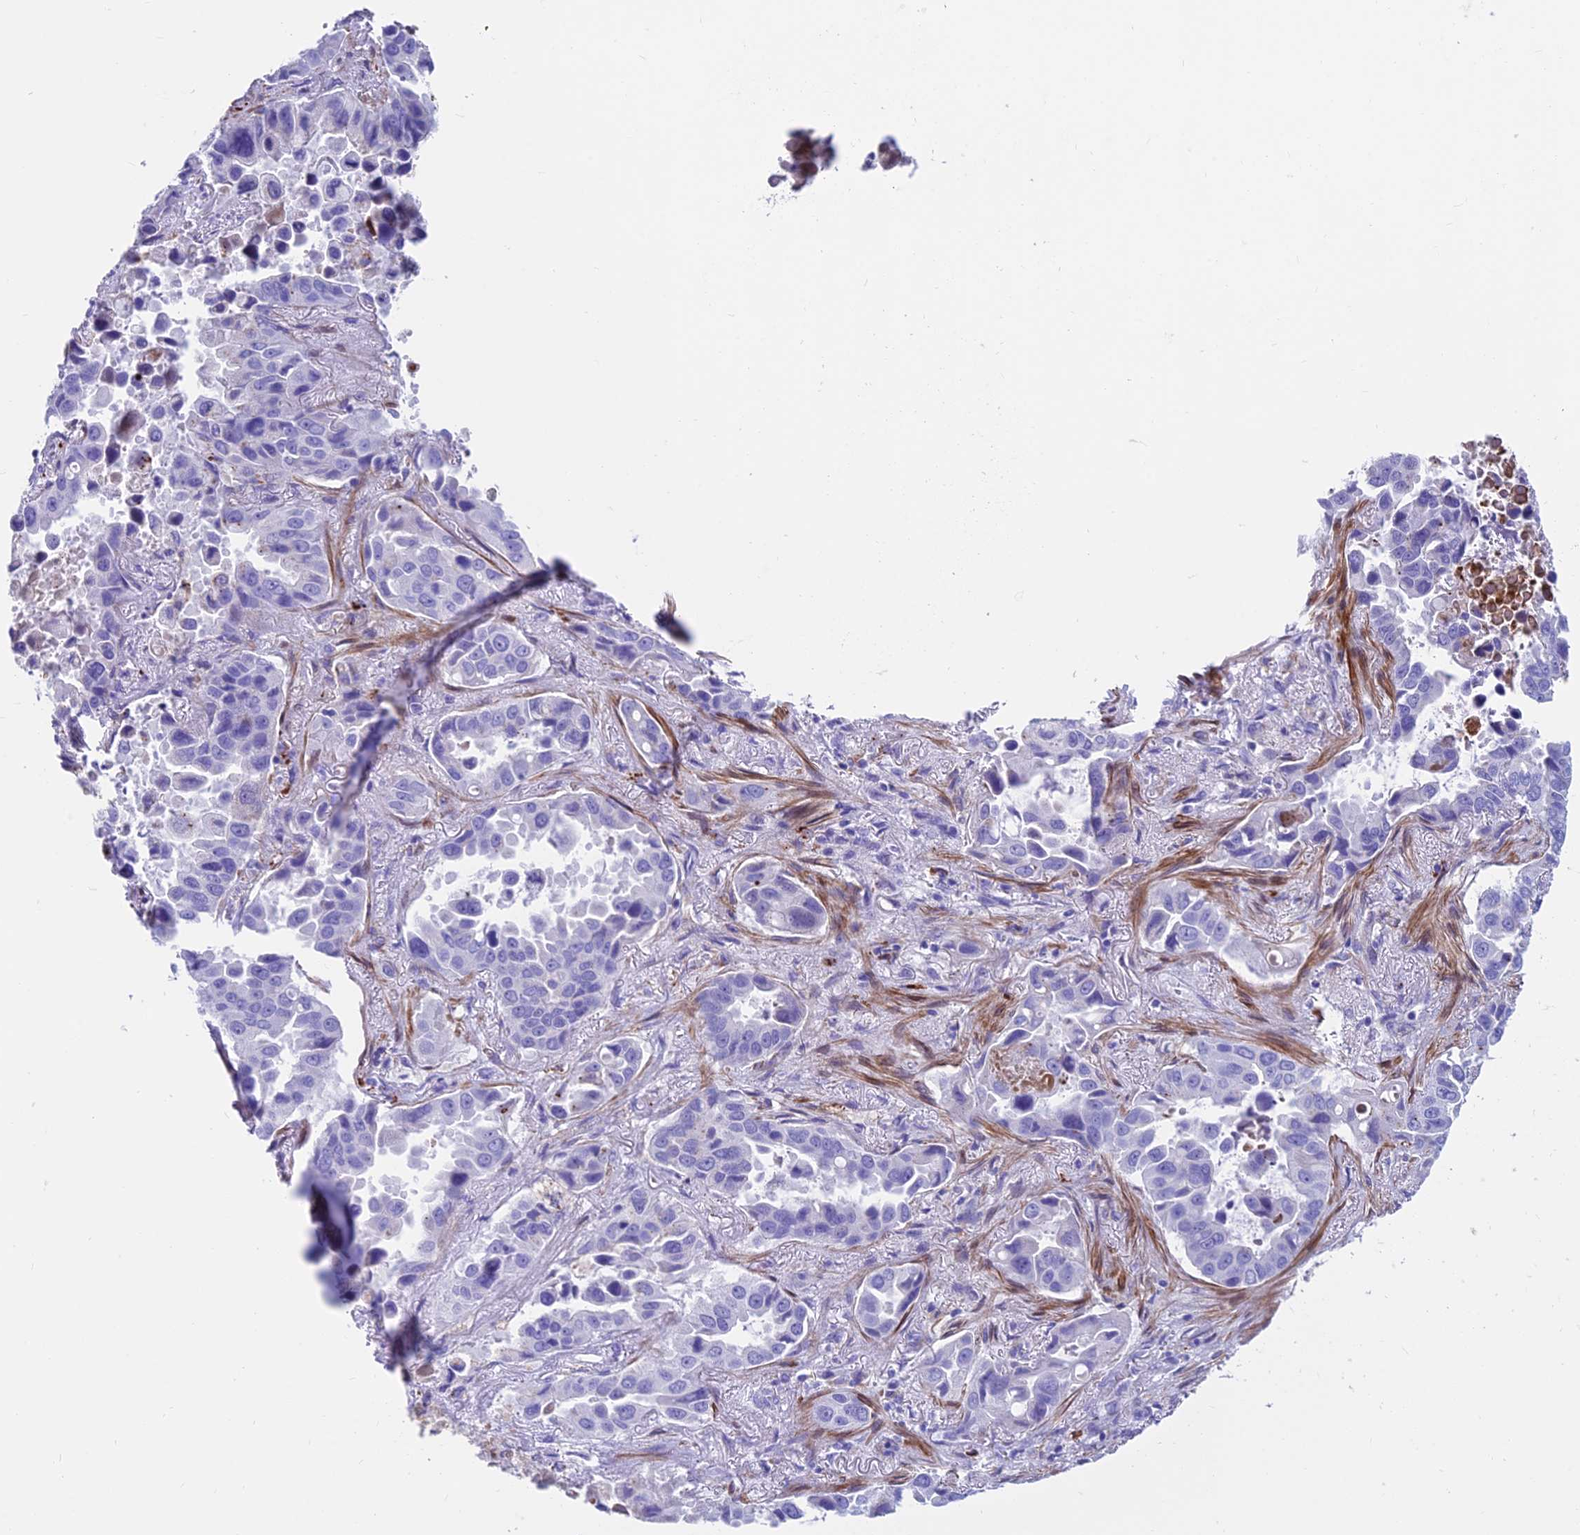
{"staining": {"intensity": "negative", "quantity": "none", "location": "none"}, "tissue": "lung cancer", "cell_type": "Tumor cells", "image_type": "cancer", "snomed": [{"axis": "morphology", "description": "Adenocarcinoma, NOS"}, {"axis": "topography", "description": "Lung"}], "caption": "The photomicrograph displays no staining of tumor cells in lung cancer (adenocarcinoma).", "gene": "GNG11", "patient": {"sex": "male", "age": 64}}